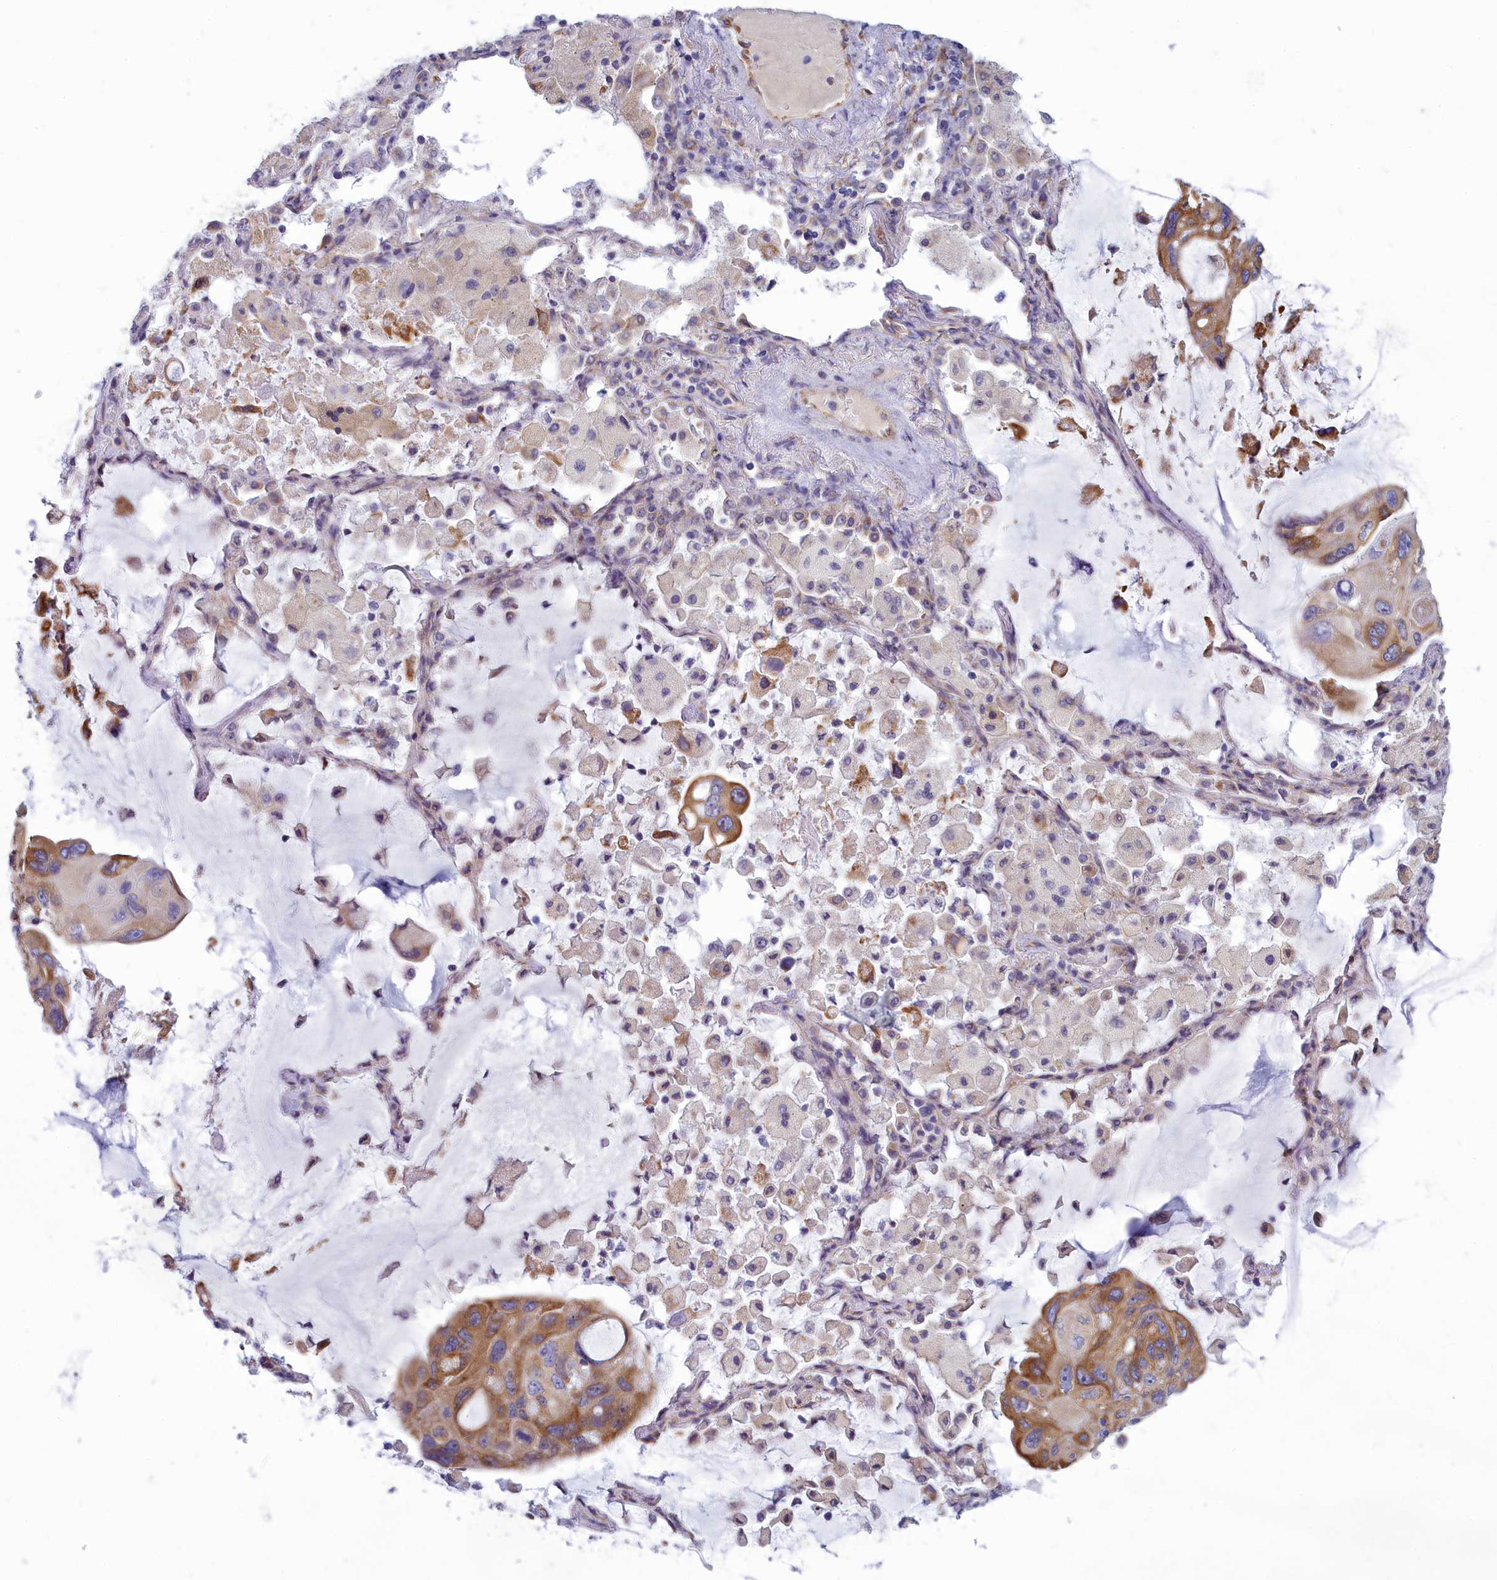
{"staining": {"intensity": "moderate", "quantity": ">75%", "location": "cytoplasmic/membranous"}, "tissue": "lung cancer", "cell_type": "Tumor cells", "image_type": "cancer", "snomed": [{"axis": "morphology", "description": "Squamous cell carcinoma, NOS"}, {"axis": "topography", "description": "Lung"}], "caption": "Protein expression analysis of lung squamous cell carcinoma demonstrates moderate cytoplasmic/membranous positivity in approximately >75% of tumor cells. (IHC, brightfield microscopy, high magnification).", "gene": "CENATAC", "patient": {"sex": "female", "age": 73}}